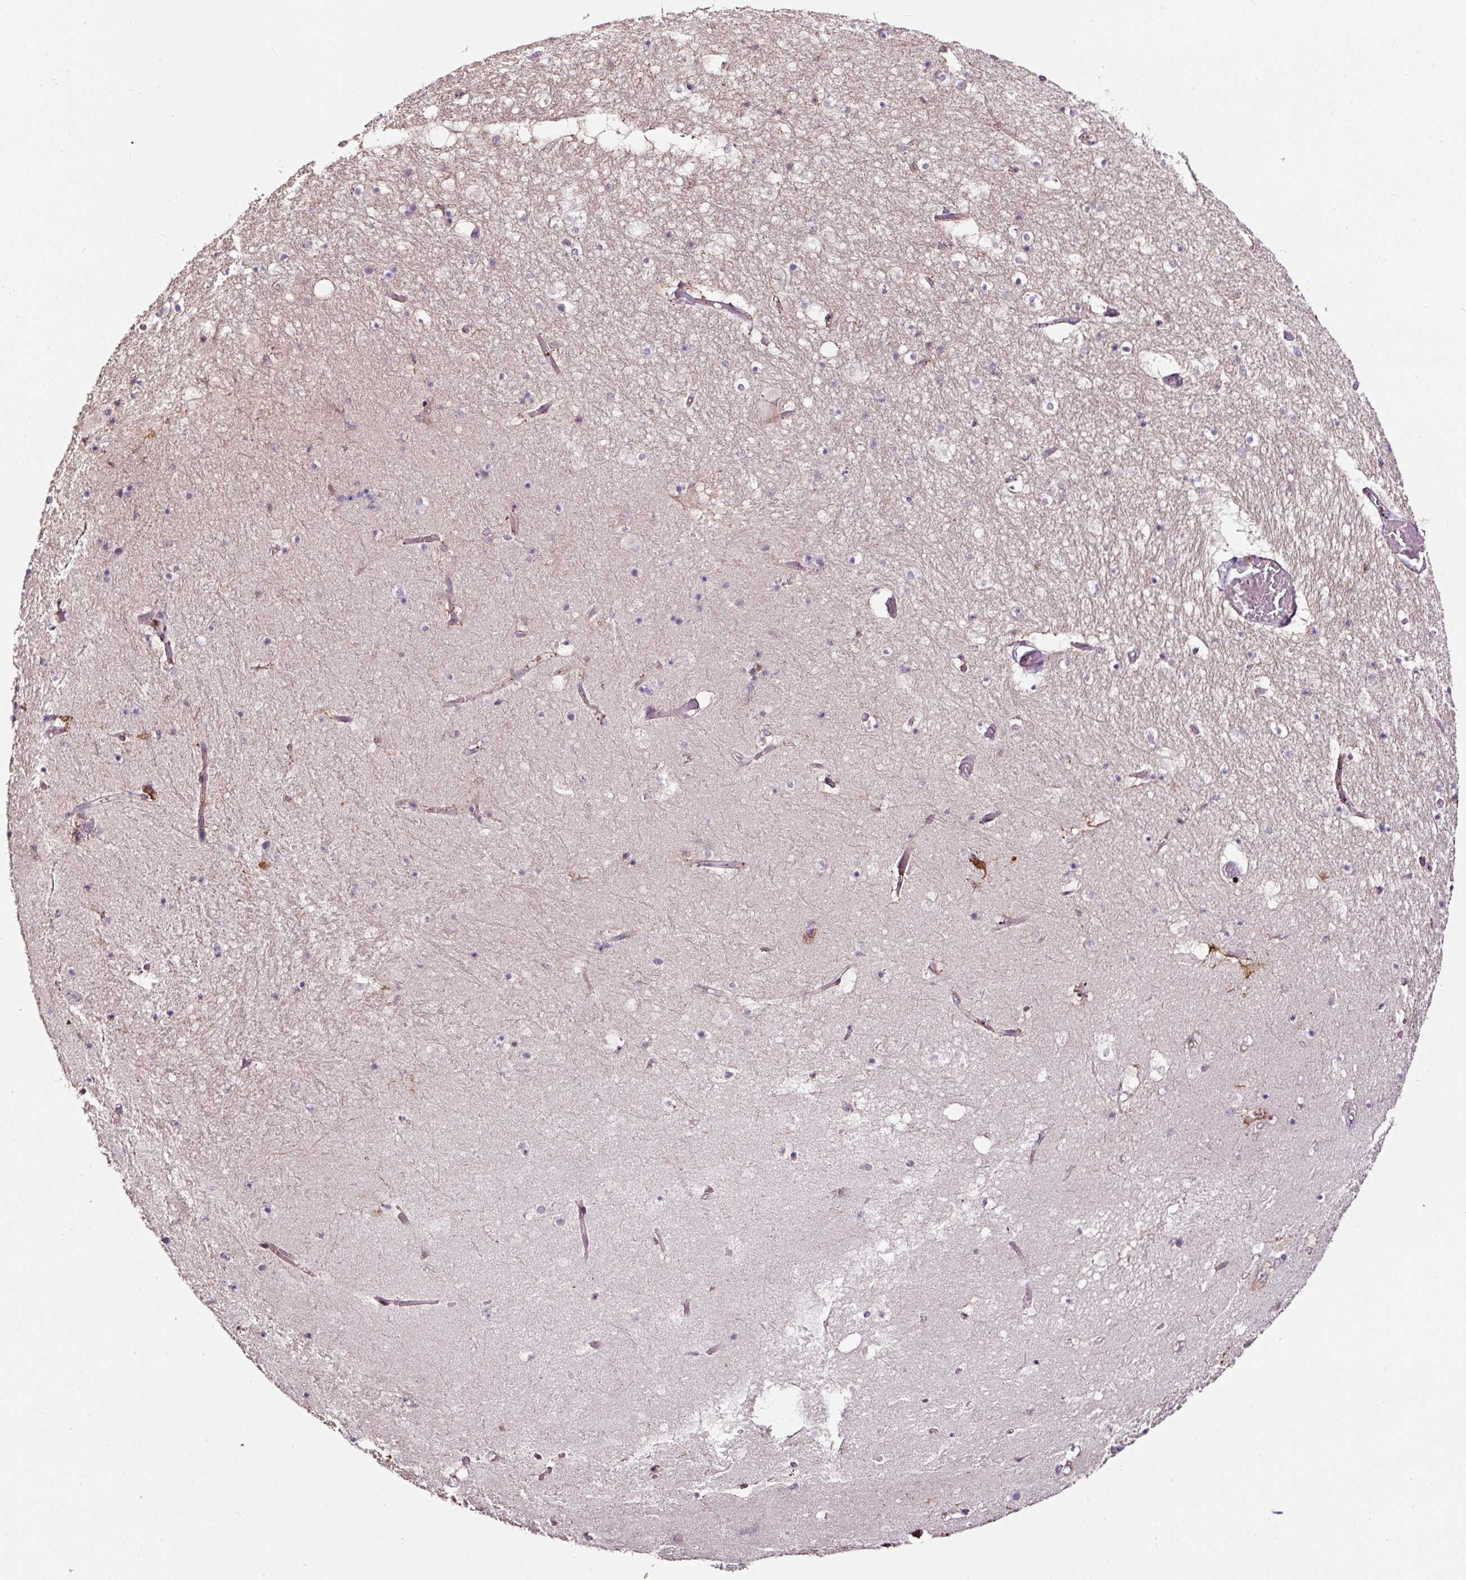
{"staining": {"intensity": "moderate", "quantity": "<25%", "location": "cytoplasmic/membranous"}, "tissue": "hippocampus", "cell_type": "Glial cells", "image_type": "normal", "snomed": [{"axis": "morphology", "description": "Normal tissue, NOS"}, {"axis": "topography", "description": "Hippocampus"}], "caption": "Moderate cytoplasmic/membranous protein staining is identified in approximately <25% of glial cells in hippocampus. The staining was performed using DAB (3,3'-diaminobenzidine) to visualize the protein expression in brown, while the nuclei were stained in blue with hematoxylin (Magnification: 20x).", "gene": "LRRC24", "patient": {"sex": "female", "age": 52}}